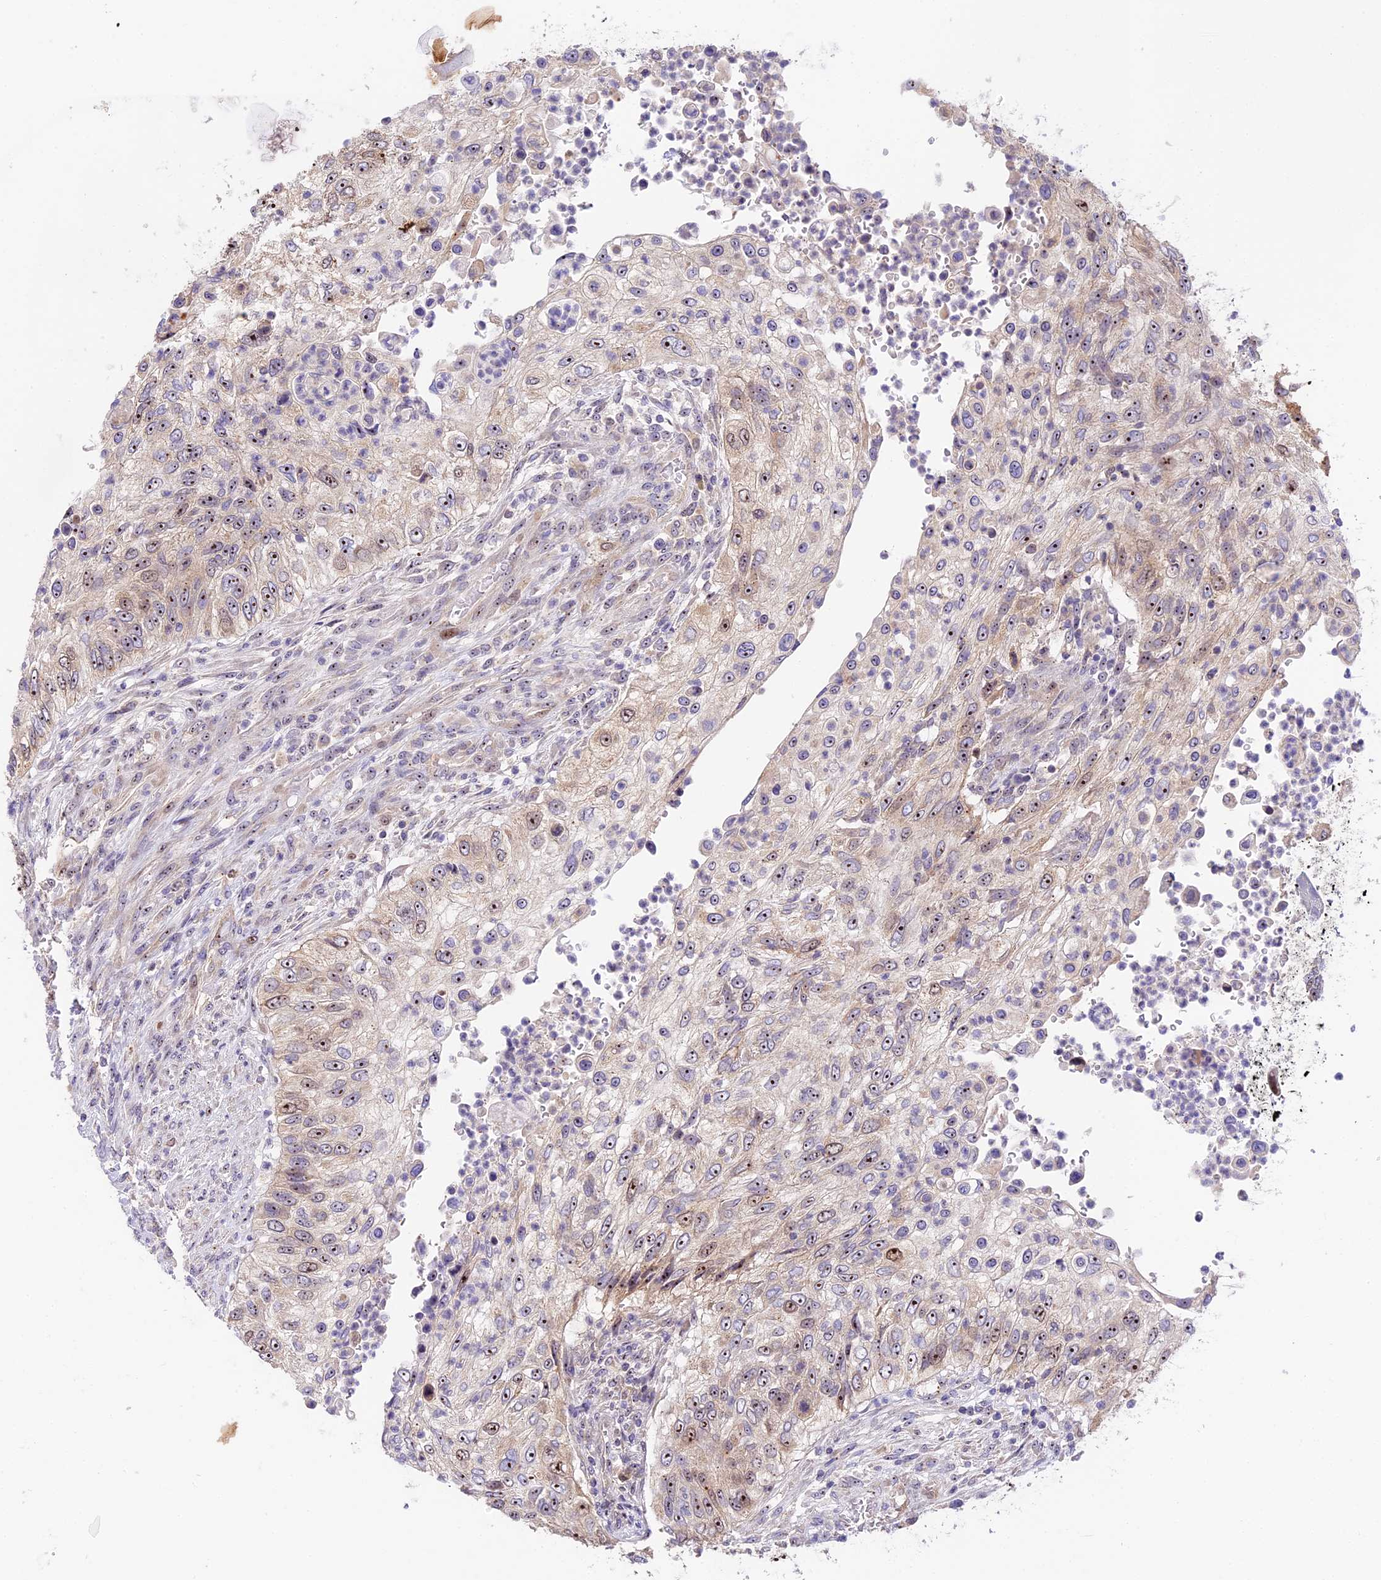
{"staining": {"intensity": "moderate", "quantity": ">75%", "location": "nuclear"}, "tissue": "urothelial cancer", "cell_type": "Tumor cells", "image_type": "cancer", "snomed": [{"axis": "morphology", "description": "Urothelial carcinoma, High grade"}, {"axis": "topography", "description": "Urinary bladder"}], "caption": "Urothelial carcinoma (high-grade) was stained to show a protein in brown. There is medium levels of moderate nuclear positivity in about >75% of tumor cells. (Stains: DAB in brown, nuclei in blue, Microscopy: brightfield microscopy at high magnification).", "gene": "RAD51", "patient": {"sex": "female", "age": 60}}